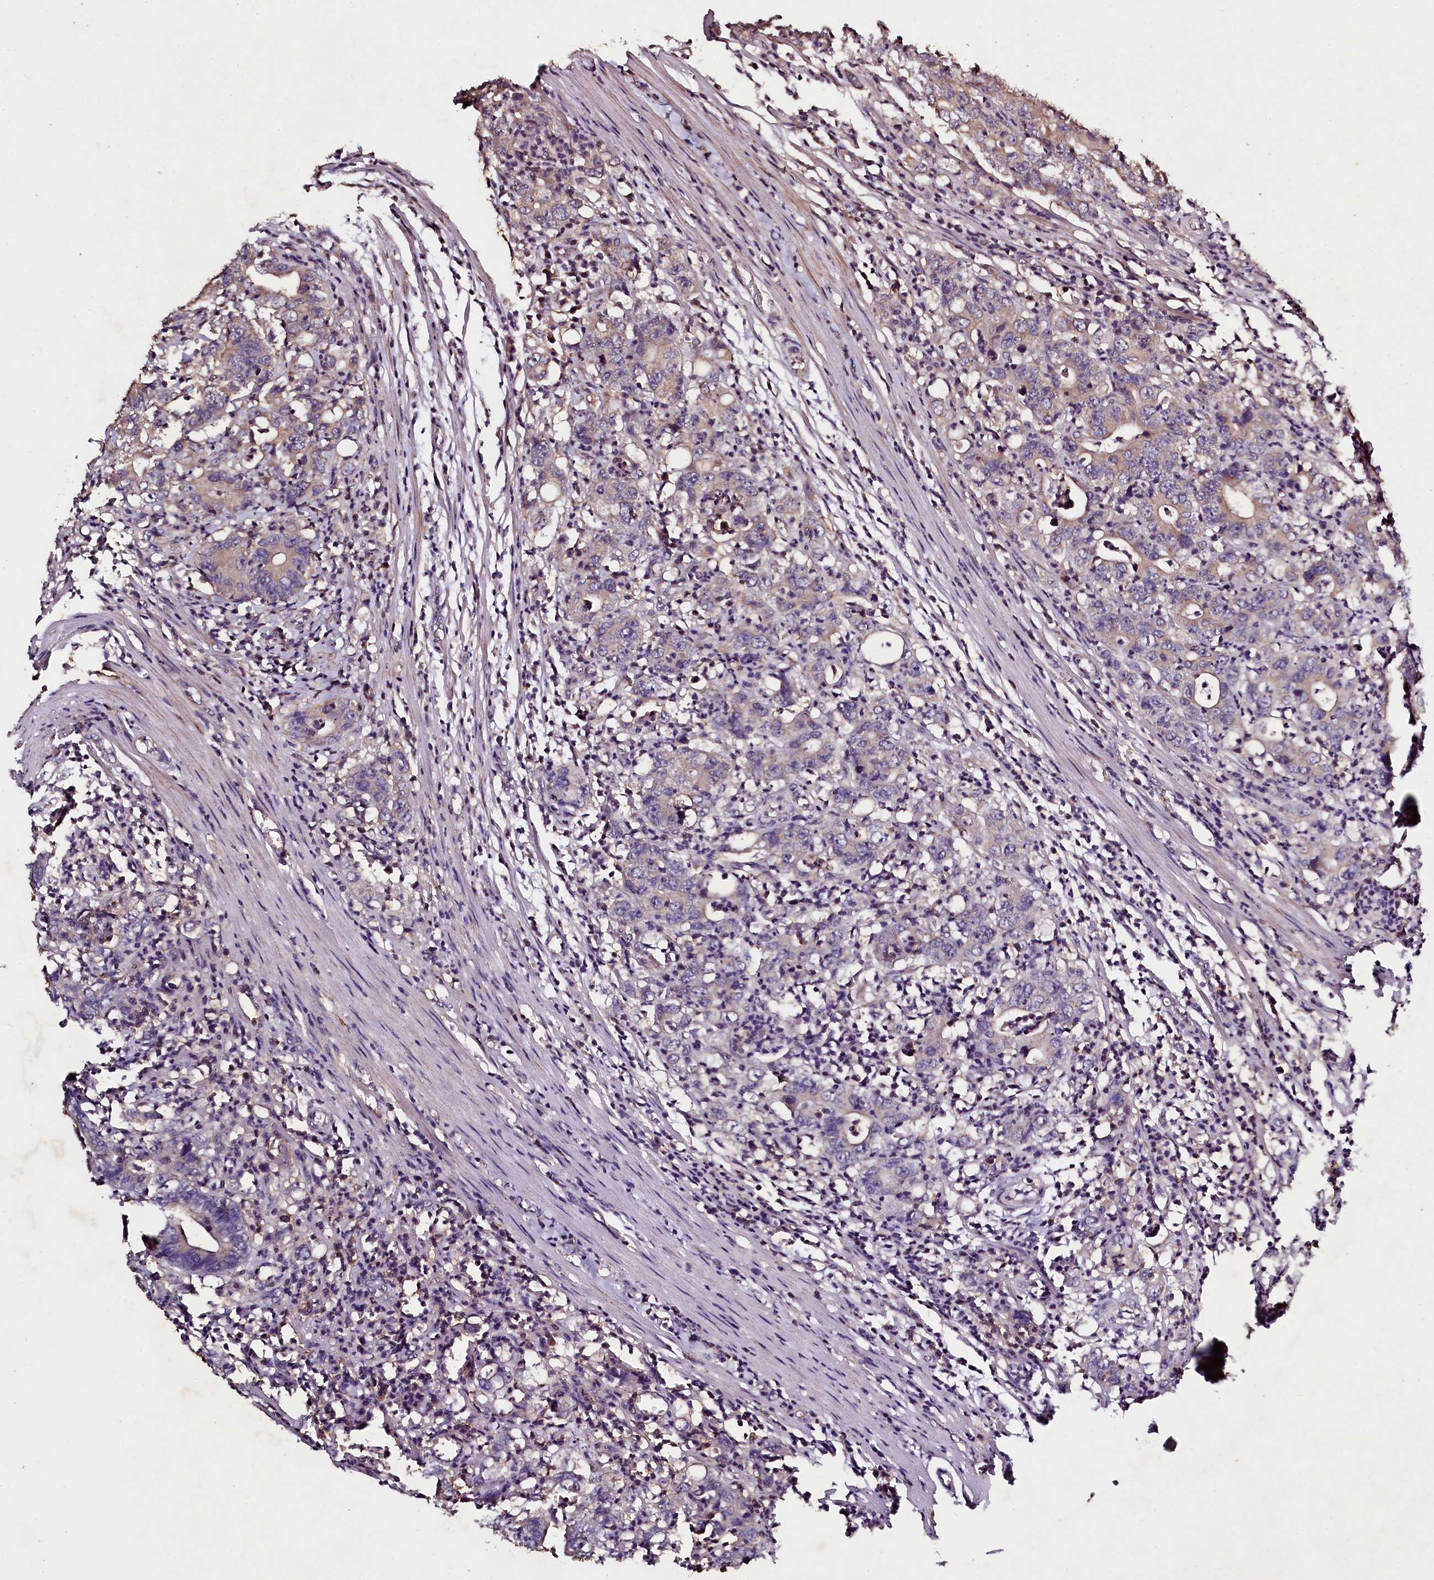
{"staining": {"intensity": "weak", "quantity": "<25%", "location": "cytoplasmic/membranous"}, "tissue": "colorectal cancer", "cell_type": "Tumor cells", "image_type": "cancer", "snomed": [{"axis": "morphology", "description": "Adenocarcinoma, NOS"}, {"axis": "topography", "description": "Colon"}], "caption": "Immunohistochemistry (IHC) image of neoplastic tissue: human adenocarcinoma (colorectal) stained with DAB shows no significant protein positivity in tumor cells. (Stains: DAB (3,3'-diaminobenzidine) IHC with hematoxylin counter stain, Microscopy: brightfield microscopy at high magnification).", "gene": "SEC24C", "patient": {"sex": "female", "age": 75}}